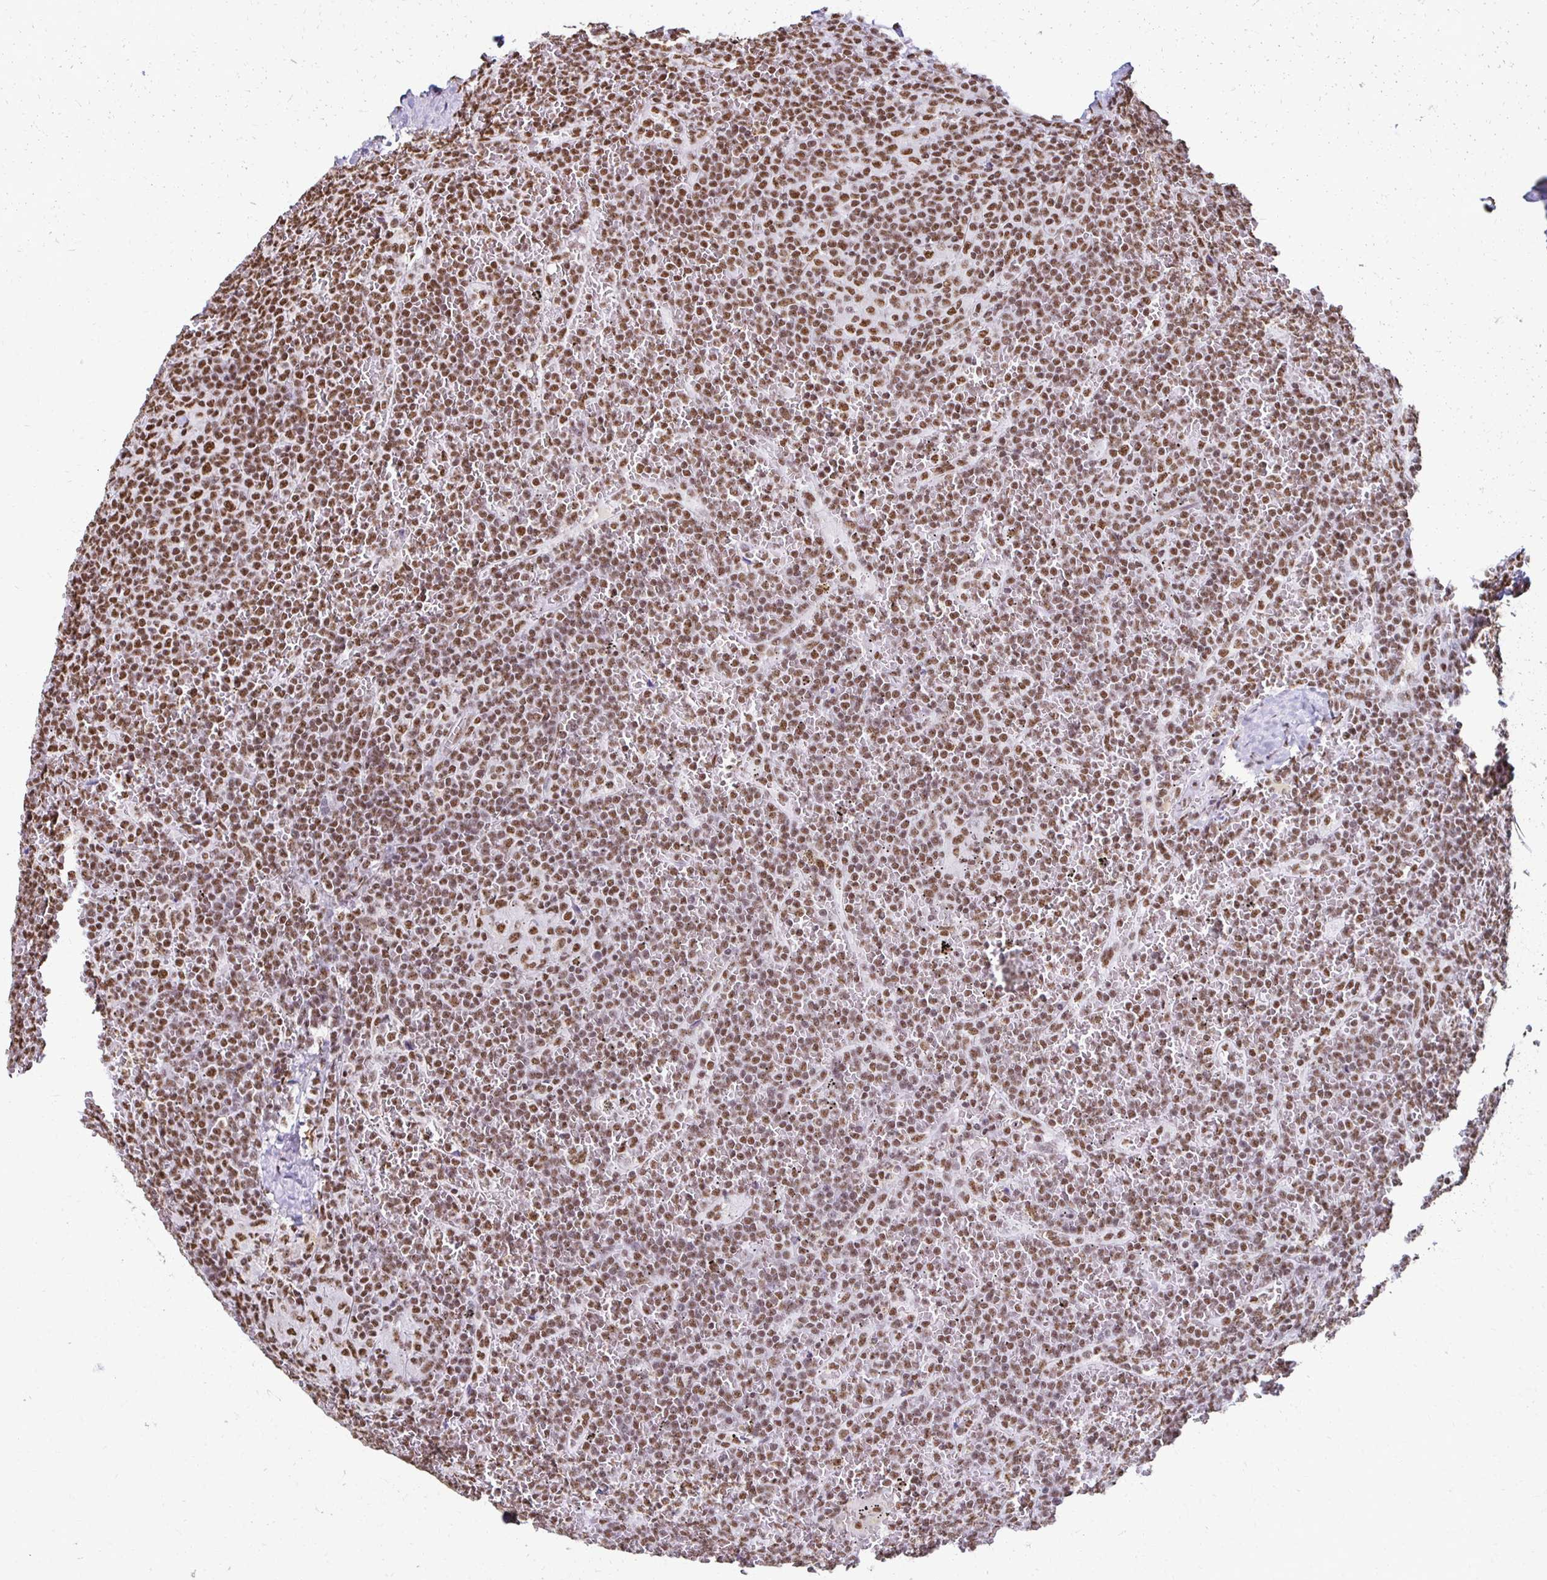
{"staining": {"intensity": "moderate", "quantity": ">75%", "location": "nuclear"}, "tissue": "lymphoma", "cell_type": "Tumor cells", "image_type": "cancer", "snomed": [{"axis": "morphology", "description": "Malignant lymphoma, non-Hodgkin's type, Low grade"}, {"axis": "topography", "description": "Spleen"}], "caption": "Immunohistochemical staining of human lymphoma shows medium levels of moderate nuclear protein positivity in approximately >75% of tumor cells.", "gene": "NONO", "patient": {"sex": "female", "age": 19}}